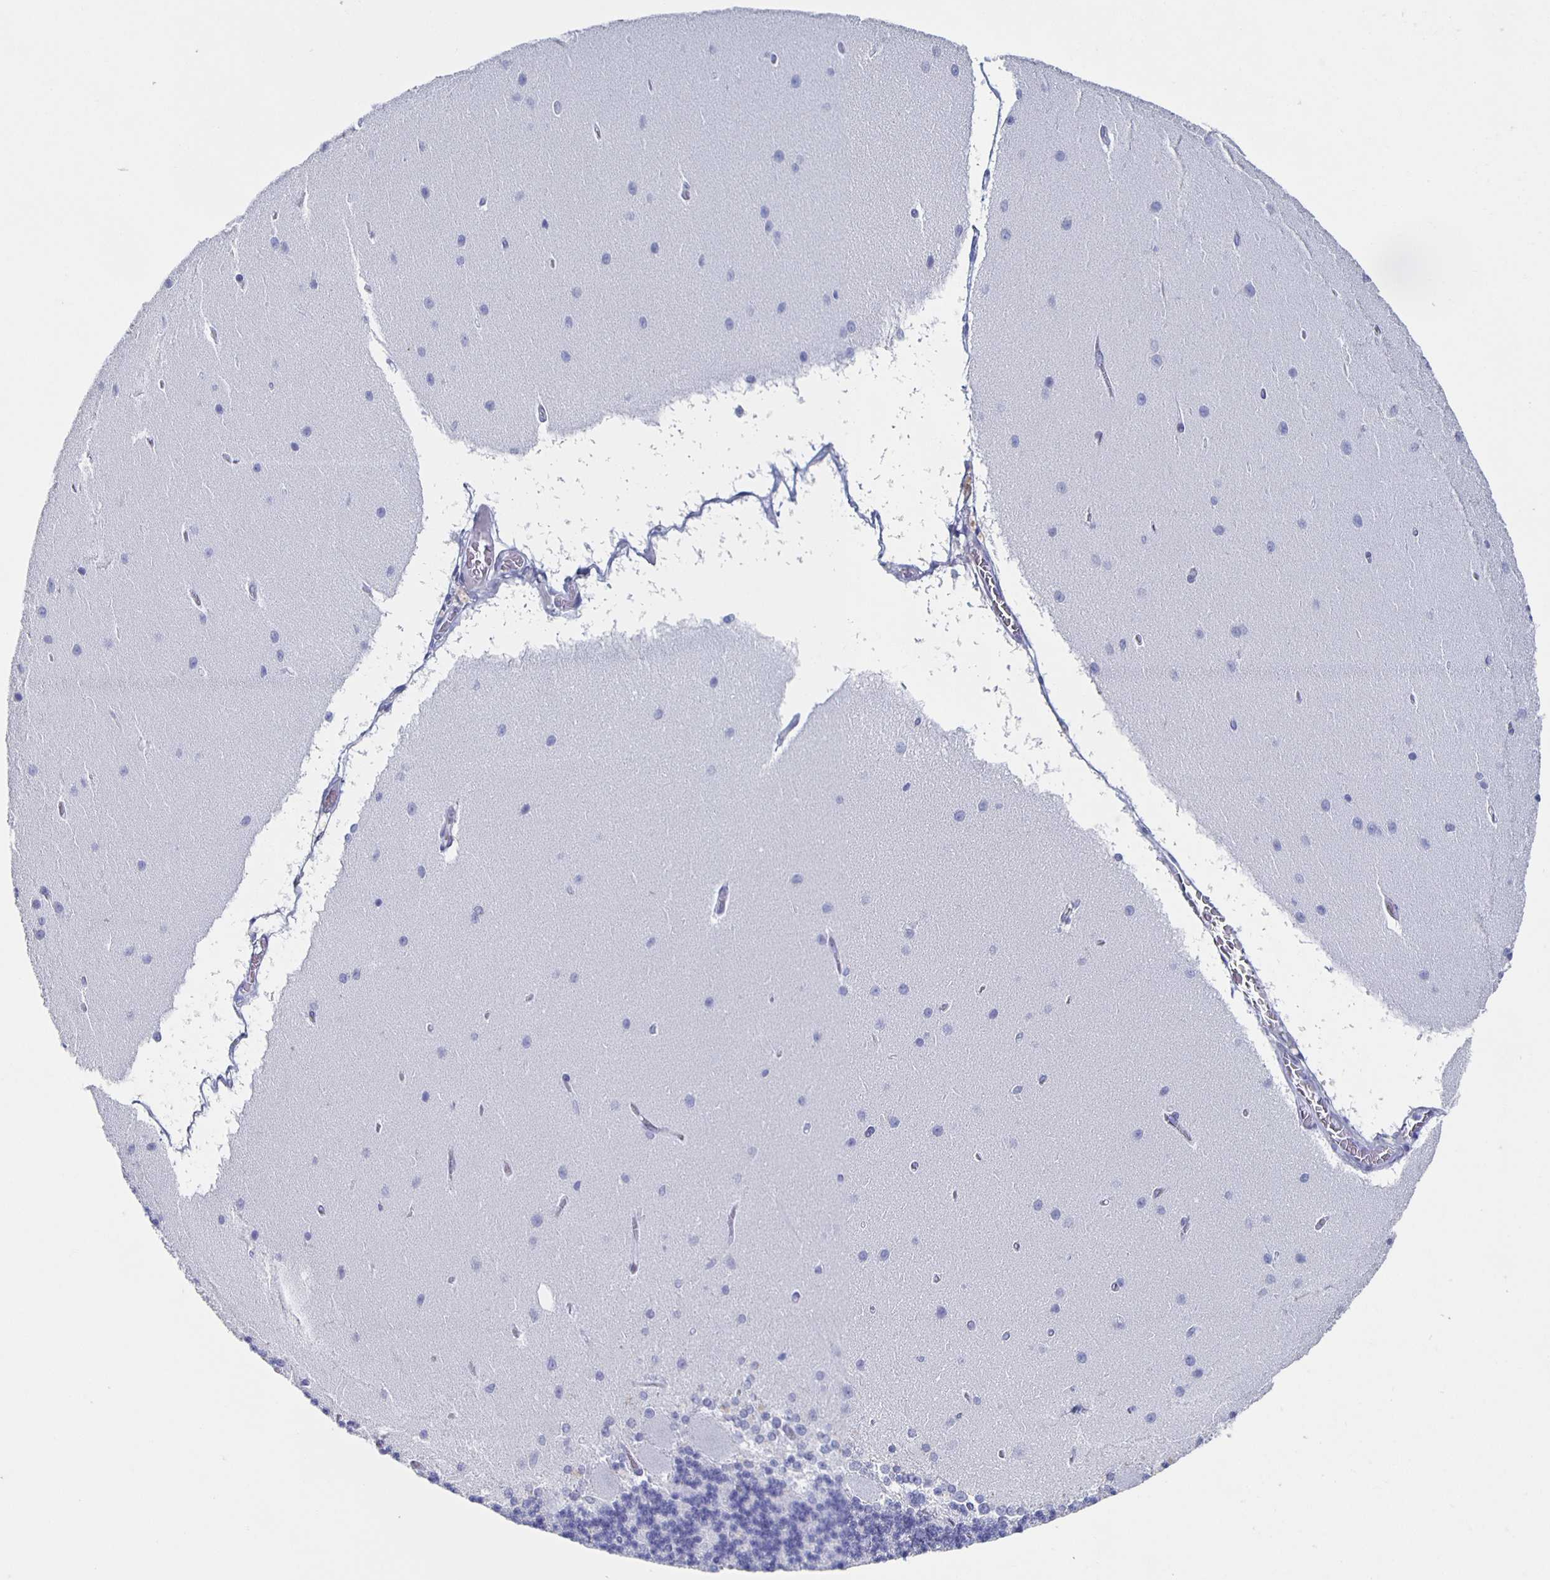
{"staining": {"intensity": "negative", "quantity": "none", "location": "none"}, "tissue": "cerebellum", "cell_type": "Cells in granular layer", "image_type": "normal", "snomed": [{"axis": "morphology", "description": "Normal tissue, NOS"}, {"axis": "topography", "description": "Cerebellum"}], "caption": "A high-resolution micrograph shows immunohistochemistry staining of normal cerebellum, which reveals no significant positivity in cells in granular layer.", "gene": "CCDC17", "patient": {"sex": "female", "age": 54}}